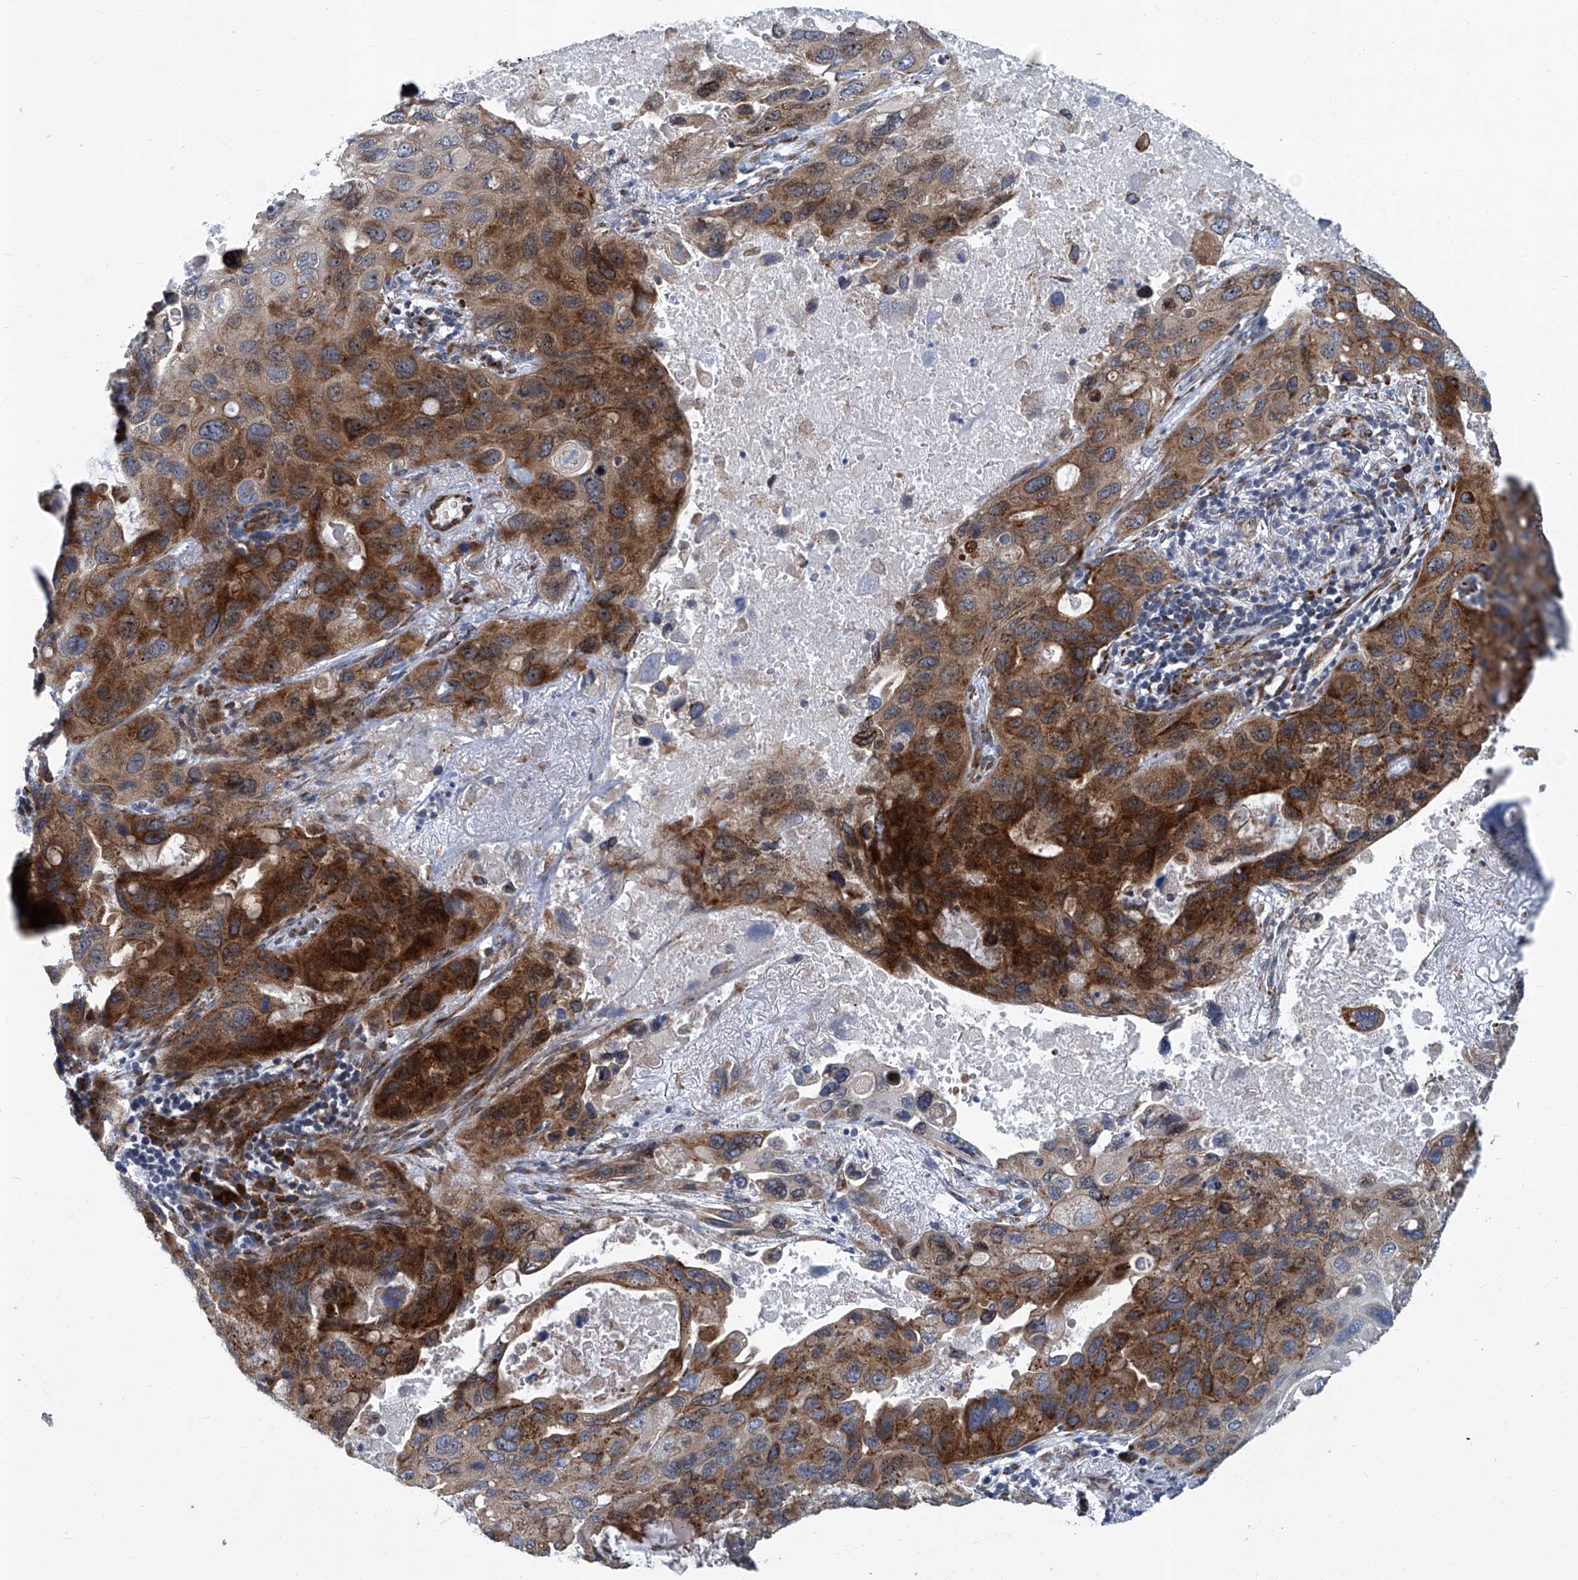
{"staining": {"intensity": "strong", "quantity": ">75%", "location": "cytoplasmic/membranous"}, "tissue": "lung cancer", "cell_type": "Tumor cells", "image_type": "cancer", "snomed": [{"axis": "morphology", "description": "Squamous cell carcinoma, NOS"}, {"axis": "topography", "description": "Lung"}], "caption": "Human lung squamous cell carcinoma stained with a protein marker reveals strong staining in tumor cells.", "gene": "GPR132", "patient": {"sex": "female", "age": 73}}